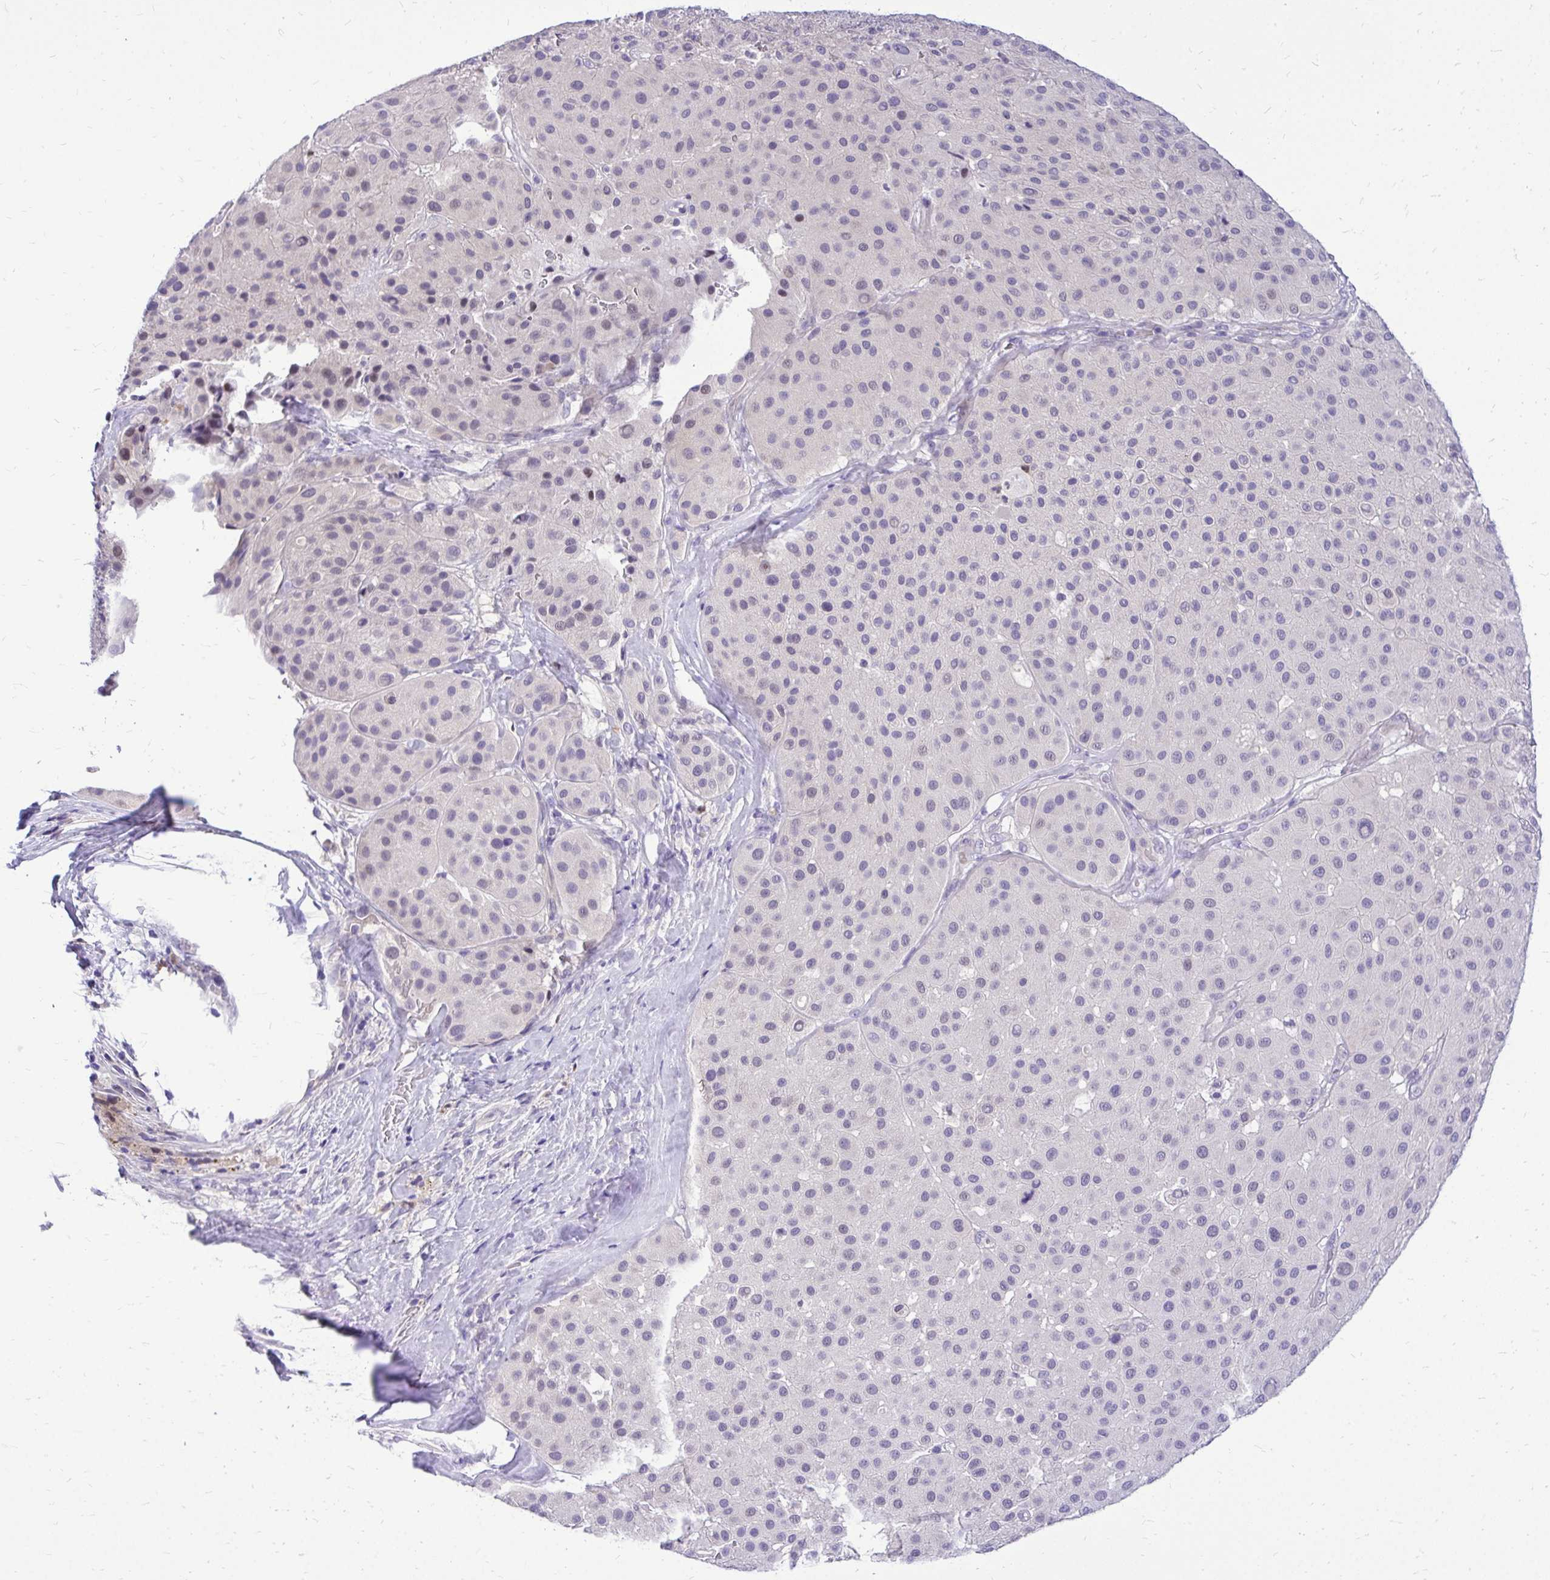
{"staining": {"intensity": "negative", "quantity": "none", "location": "none"}, "tissue": "melanoma", "cell_type": "Tumor cells", "image_type": "cancer", "snomed": [{"axis": "morphology", "description": "Malignant melanoma, Metastatic site"}, {"axis": "topography", "description": "Smooth muscle"}], "caption": "Tumor cells show no significant protein positivity in malignant melanoma (metastatic site).", "gene": "ZSWIM9", "patient": {"sex": "male", "age": 41}}